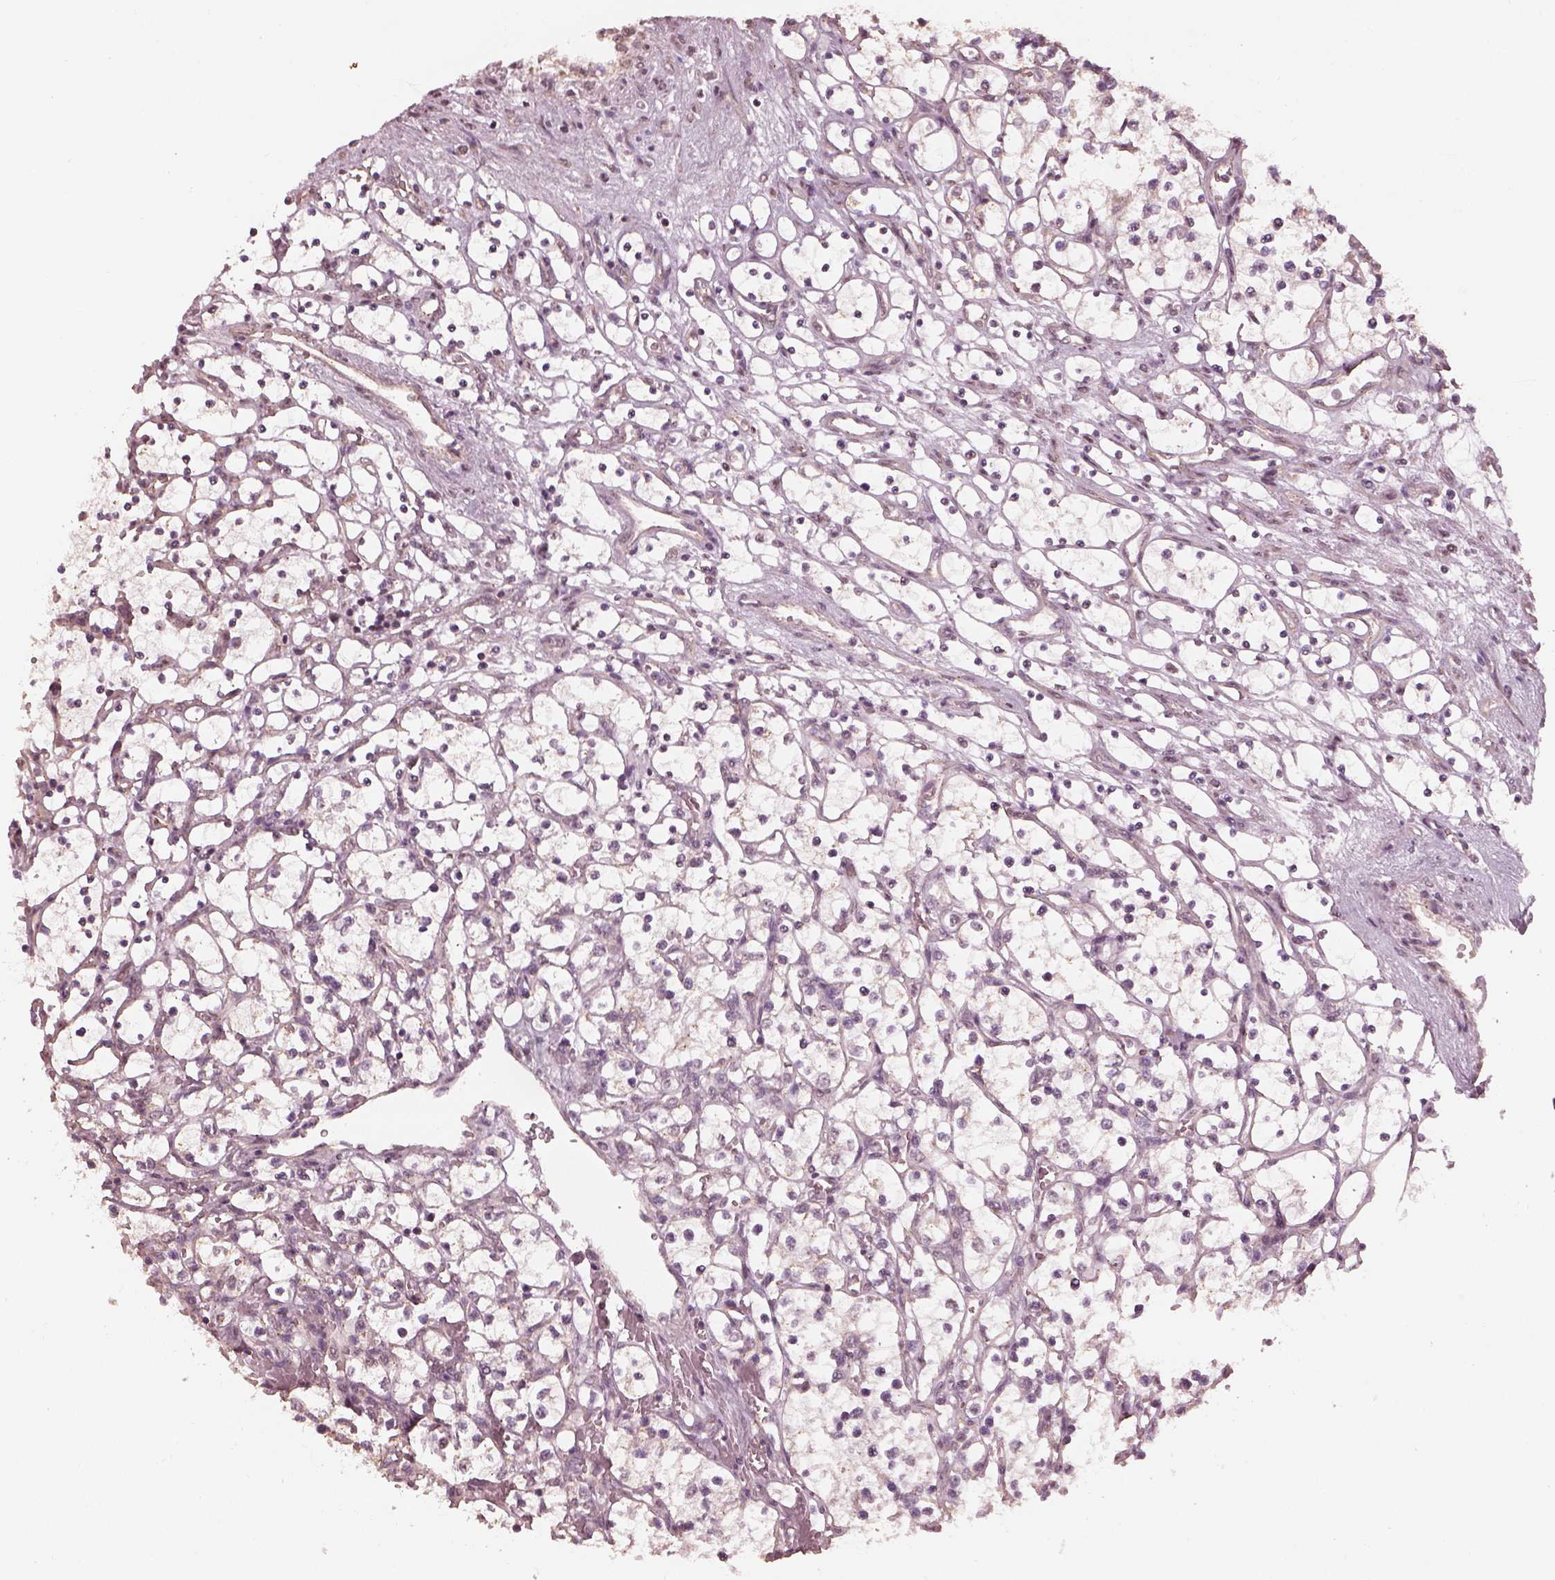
{"staining": {"intensity": "negative", "quantity": "none", "location": "none"}, "tissue": "renal cancer", "cell_type": "Tumor cells", "image_type": "cancer", "snomed": [{"axis": "morphology", "description": "Adenocarcinoma, NOS"}, {"axis": "topography", "description": "Kidney"}], "caption": "DAB immunohistochemical staining of human renal cancer (adenocarcinoma) displays no significant positivity in tumor cells.", "gene": "SLC7A4", "patient": {"sex": "female", "age": 69}}